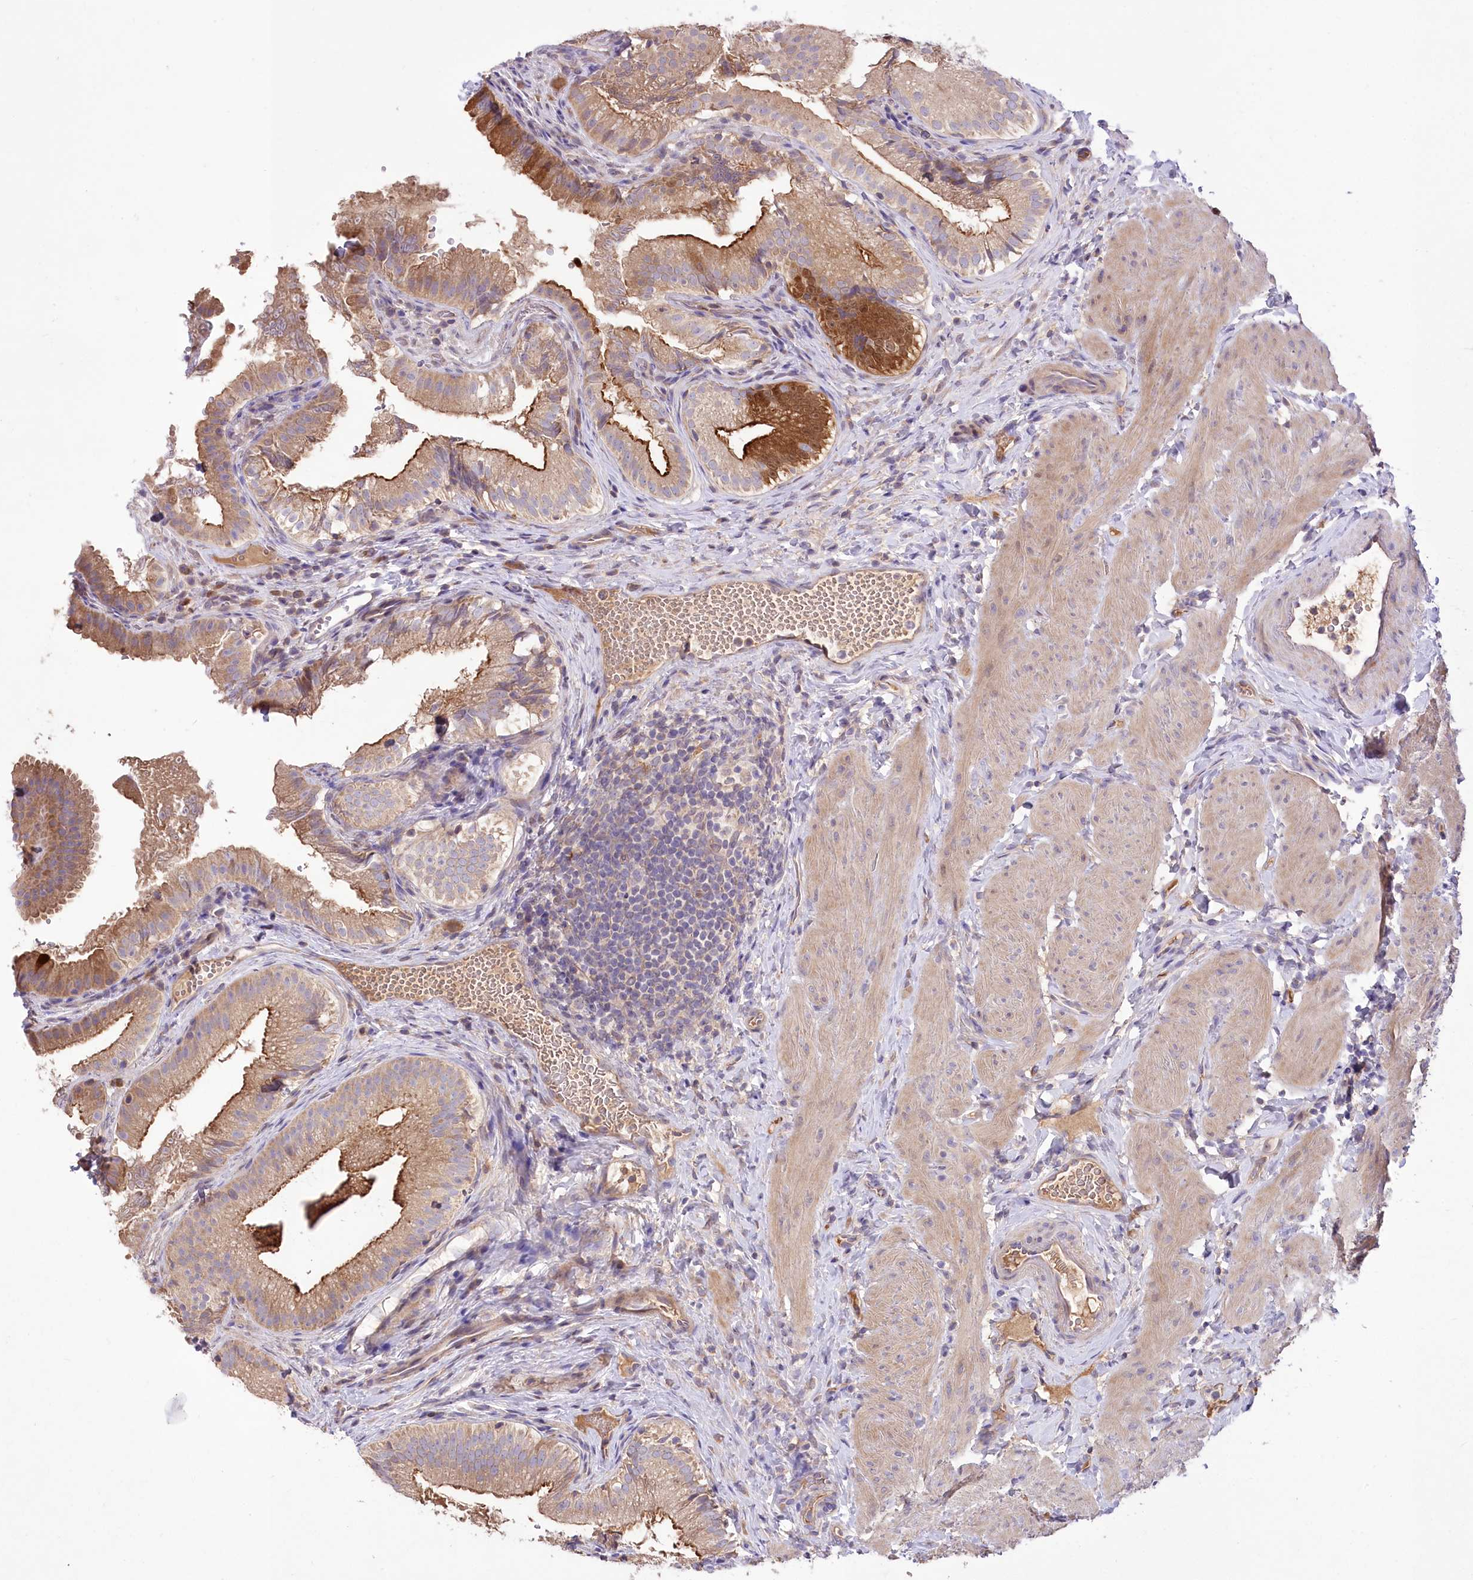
{"staining": {"intensity": "strong", "quantity": ">75%", "location": "cytoplasmic/membranous"}, "tissue": "gallbladder", "cell_type": "Glandular cells", "image_type": "normal", "snomed": [{"axis": "morphology", "description": "Normal tissue, NOS"}, {"axis": "topography", "description": "Gallbladder"}], "caption": "Protein staining displays strong cytoplasmic/membranous staining in approximately >75% of glandular cells in unremarkable gallbladder. The protein of interest is shown in brown color, while the nuclei are stained blue.", "gene": "PBLD", "patient": {"sex": "female", "age": 30}}